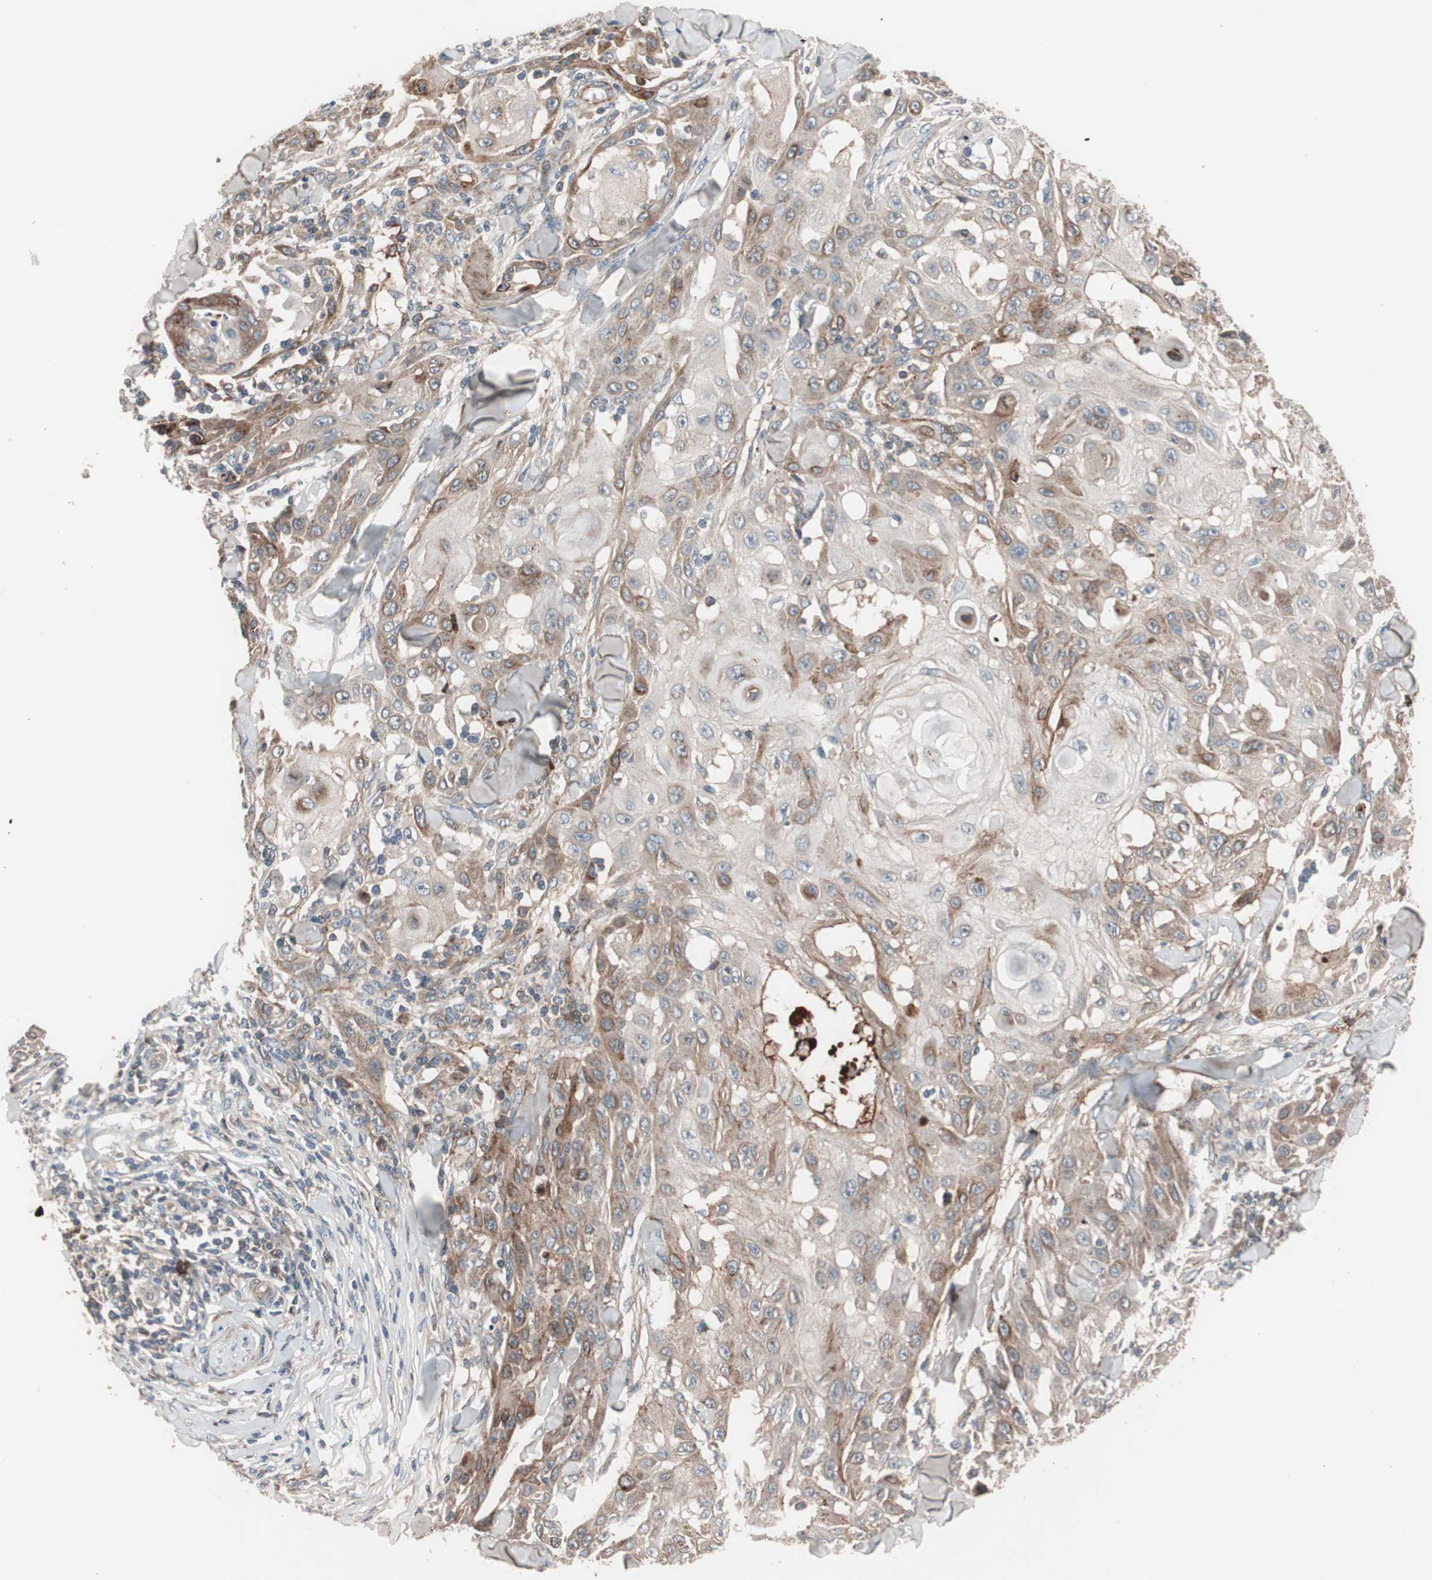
{"staining": {"intensity": "moderate", "quantity": ">75%", "location": "cytoplasmic/membranous"}, "tissue": "skin cancer", "cell_type": "Tumor cells", "image_type": "cancer", "snomed": [{"axis": "morphology", "description": "Squamous cell carcinoma, NOS"}, {"axis": "topography", "description": "Skin"}], "caption": "Human skin cancer stained with a brown dye demonstrates moderate cytoplasmic/membranous positive expression in approximately >75% of tumor cells.", "gene": "SDC4", "patient": {"sex": "male", "age": 24}}